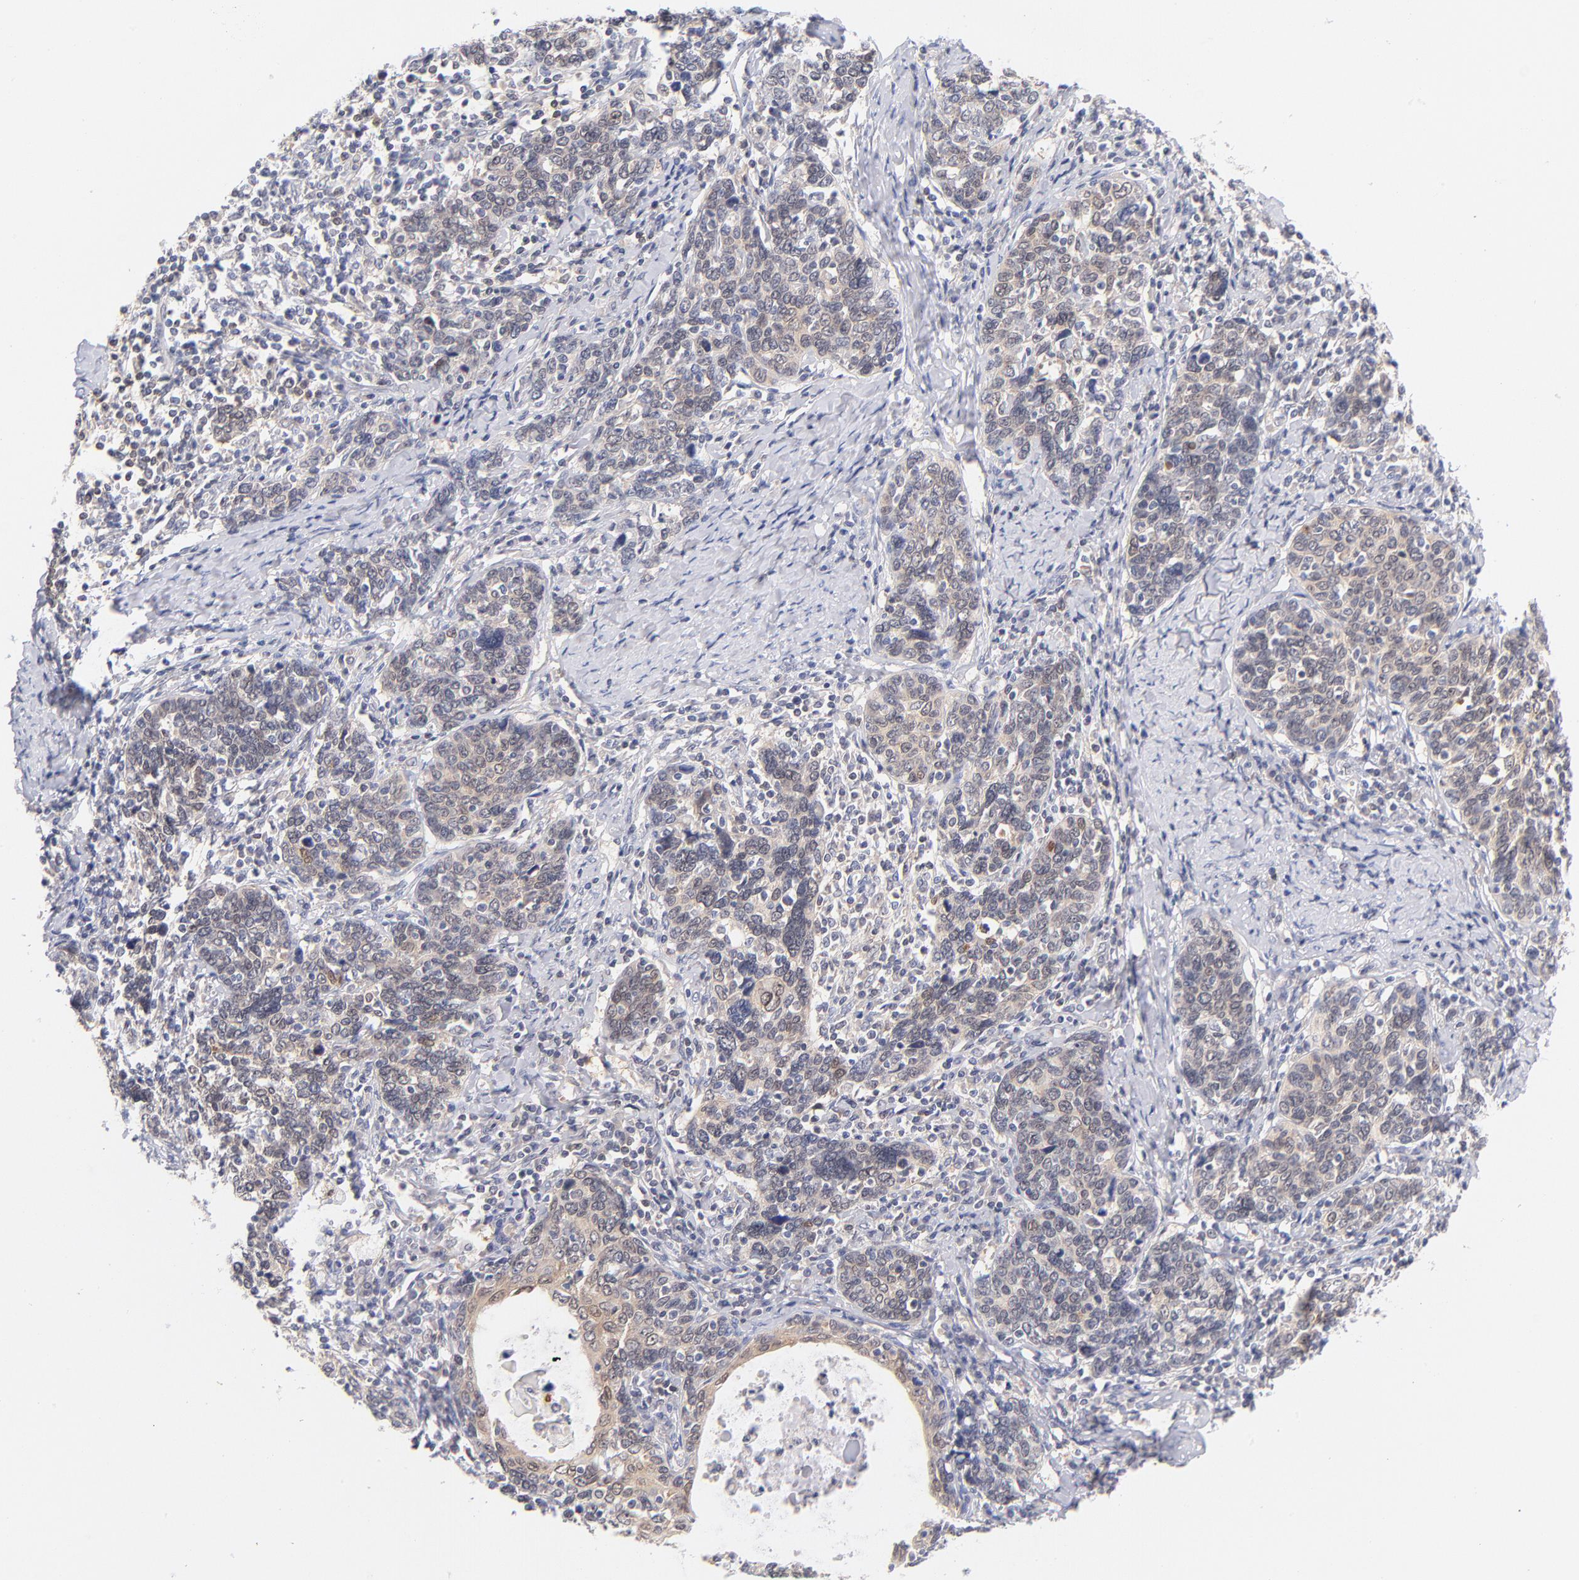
{"staining": {"intensity": "weak", "quantity": "25%-75%", "location": "cytoplasmic/membranous"}, "tissue": "cervical cancer", "cell_type": "Tumor cells", "image_type": "cancer", "snomed": [{"axis": "morphology", "description": "Squamous cell carcinoma, NOS"}, {"axis": "topography", "description": "Cervix"}], "caption": "Human cervical squamous cell carcinoma stained with a protein marker shows weak staining in tumor cells.", "gene": "CASP6", "patient": {"sex": "female", "age": 41}}